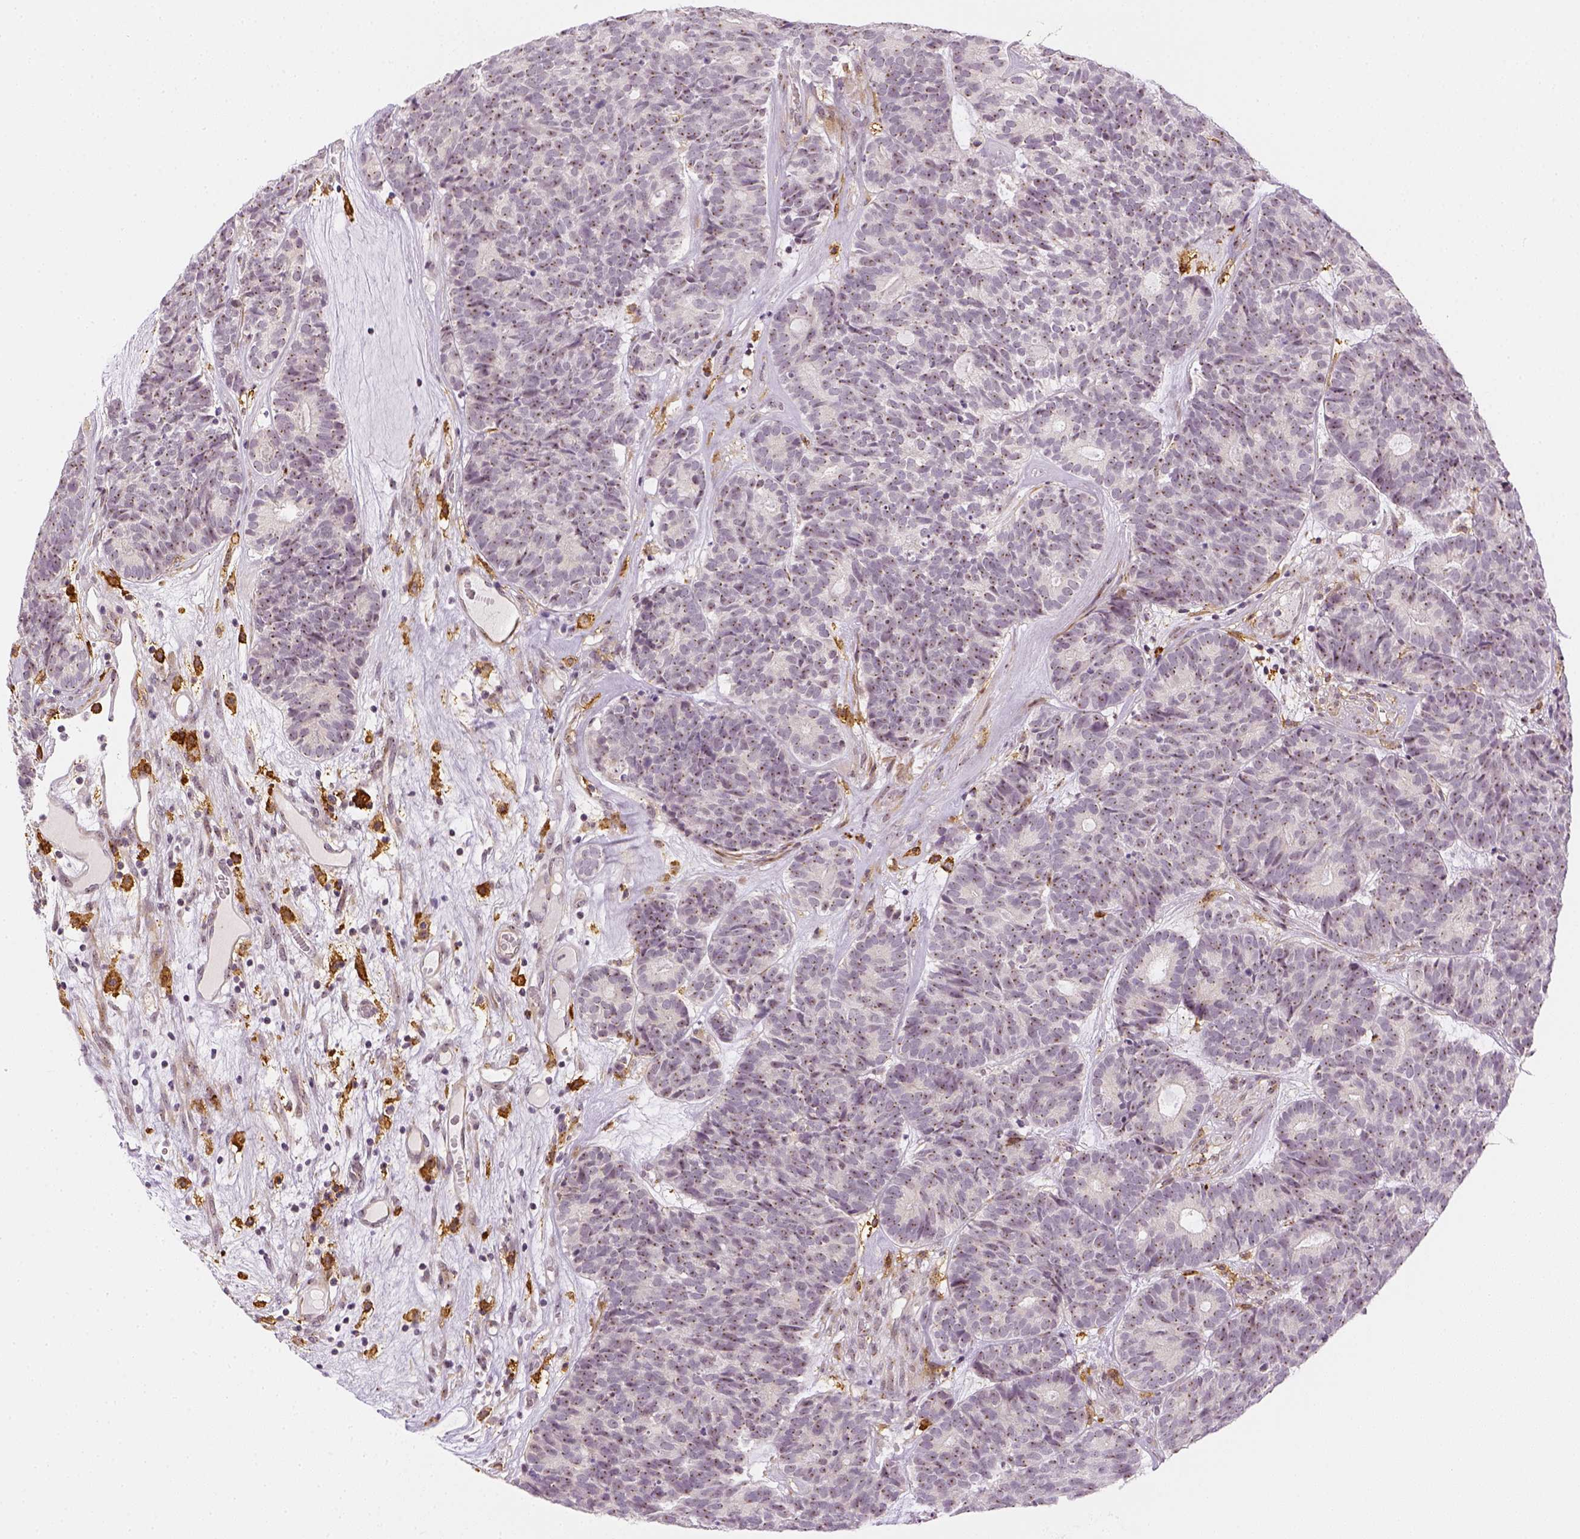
{"staining": {"intensity": "negative", "quantity": "none", "location": "none"}, "tissue": "head and neck cancer", "cell_type": "Tumor cells", "image_type": "cancer", "snomed": [{"axis": "morphology", "description": "Adenocarcinoma, NOS"}, {"axis": "topography", "description": "Head-Neck"}], "caption": "Adenocarcinoma (head and neck) stained for a protein using immunohistochemistry (IHC) displays no staining tumor cells.", "gene": "CD14", "patient": {"sex": "female", "age": 81}}